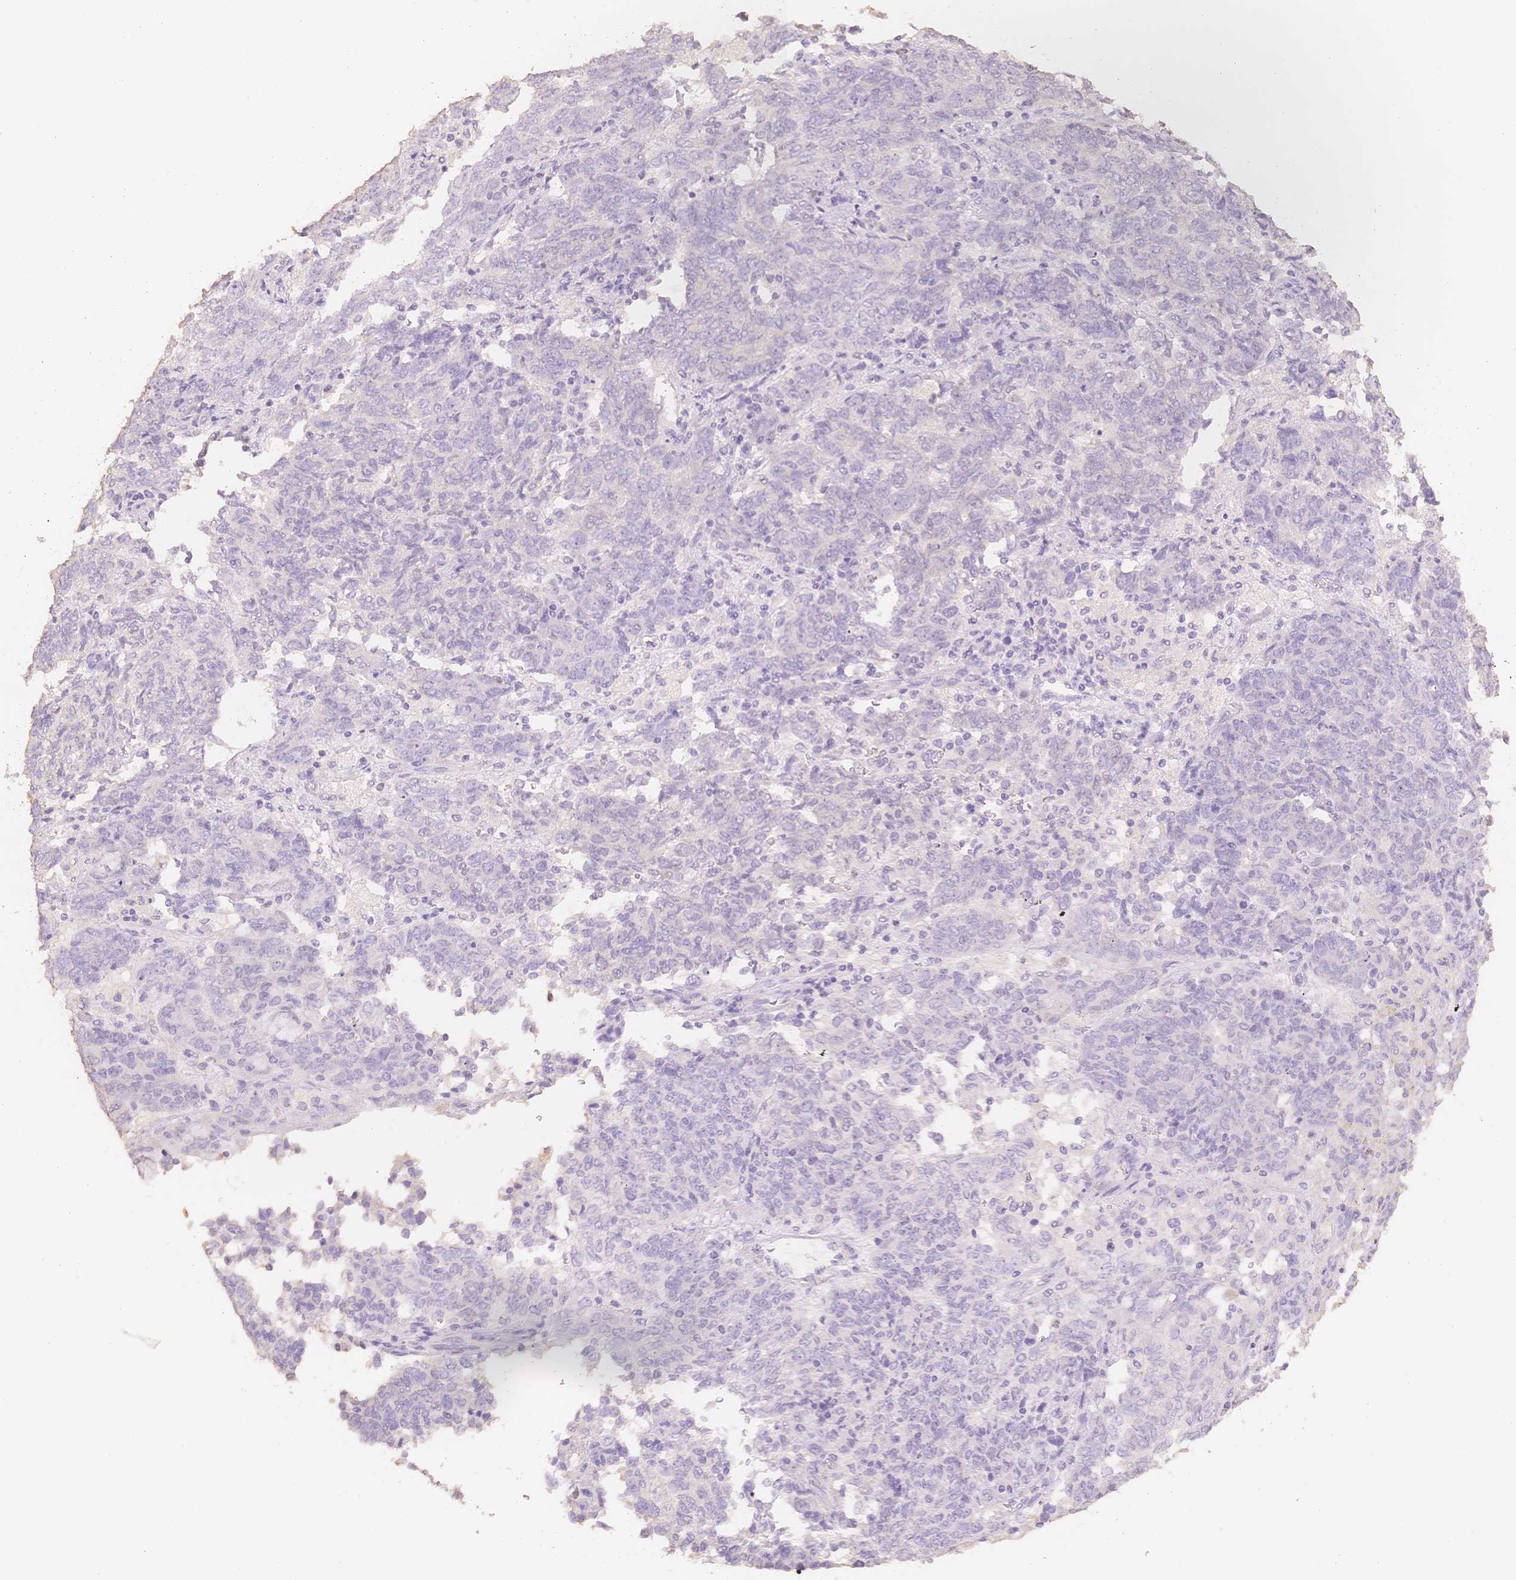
{"staining": {"intensity": "negative", "quantity": "none", "location": "none"}, "tissue": "endometrial cancer", "cell_type": "Tumor cells", "image_type": "cancer", "snomed": [{"axis": "morphology", "description": "Adenocarcinoma, NOS"}, {"axis": "topography", "description": "Endometrium"}], "caption": "Endometrial cancer was stained to show a protein in brown. There is no significant positivity in tumor cells.", "gene": "MBOAT7", "patient": {"sex": "female", "age": 80}}